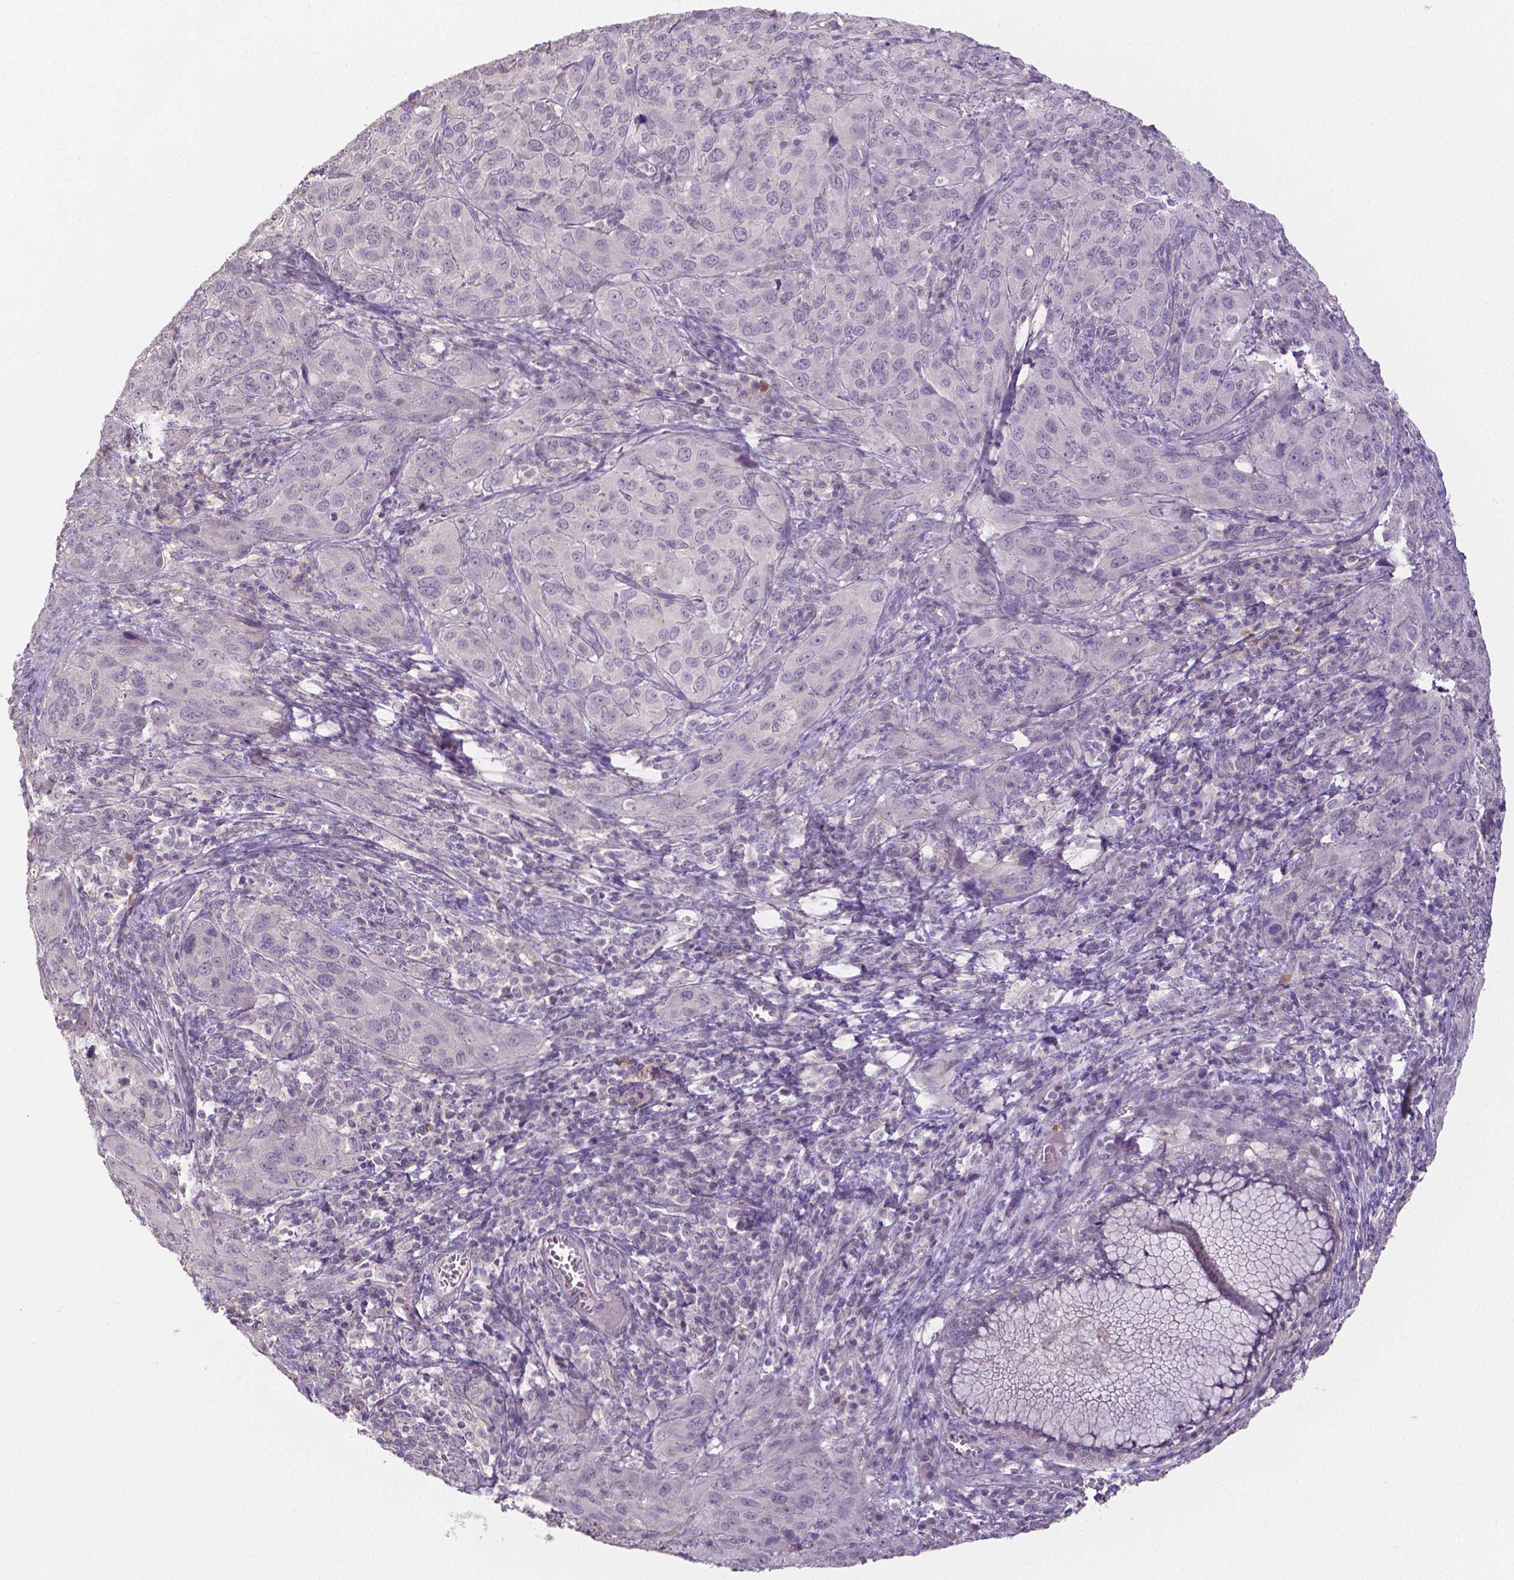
{"staining": {"intensity": "negative", "quantity": "none", "location": "none"}, "tissue": "cervical cancer", "cell_type": "Tumor cells", "image_type": "cancer", "snomed": [{"axis": "morphology", "description": "Normal tissue, NOS"}, {"axis": "morphology", "description": "Squamous cell carcinoma, NOS"}, {"axis": "topography", "description": "Cervix"}], "caption": "IHC of cervical squamous cell carcinoma demonstrates no expression in tumor cells.", "gene": "CRMP1", "patient": {"sex": "female", "age": 51}}